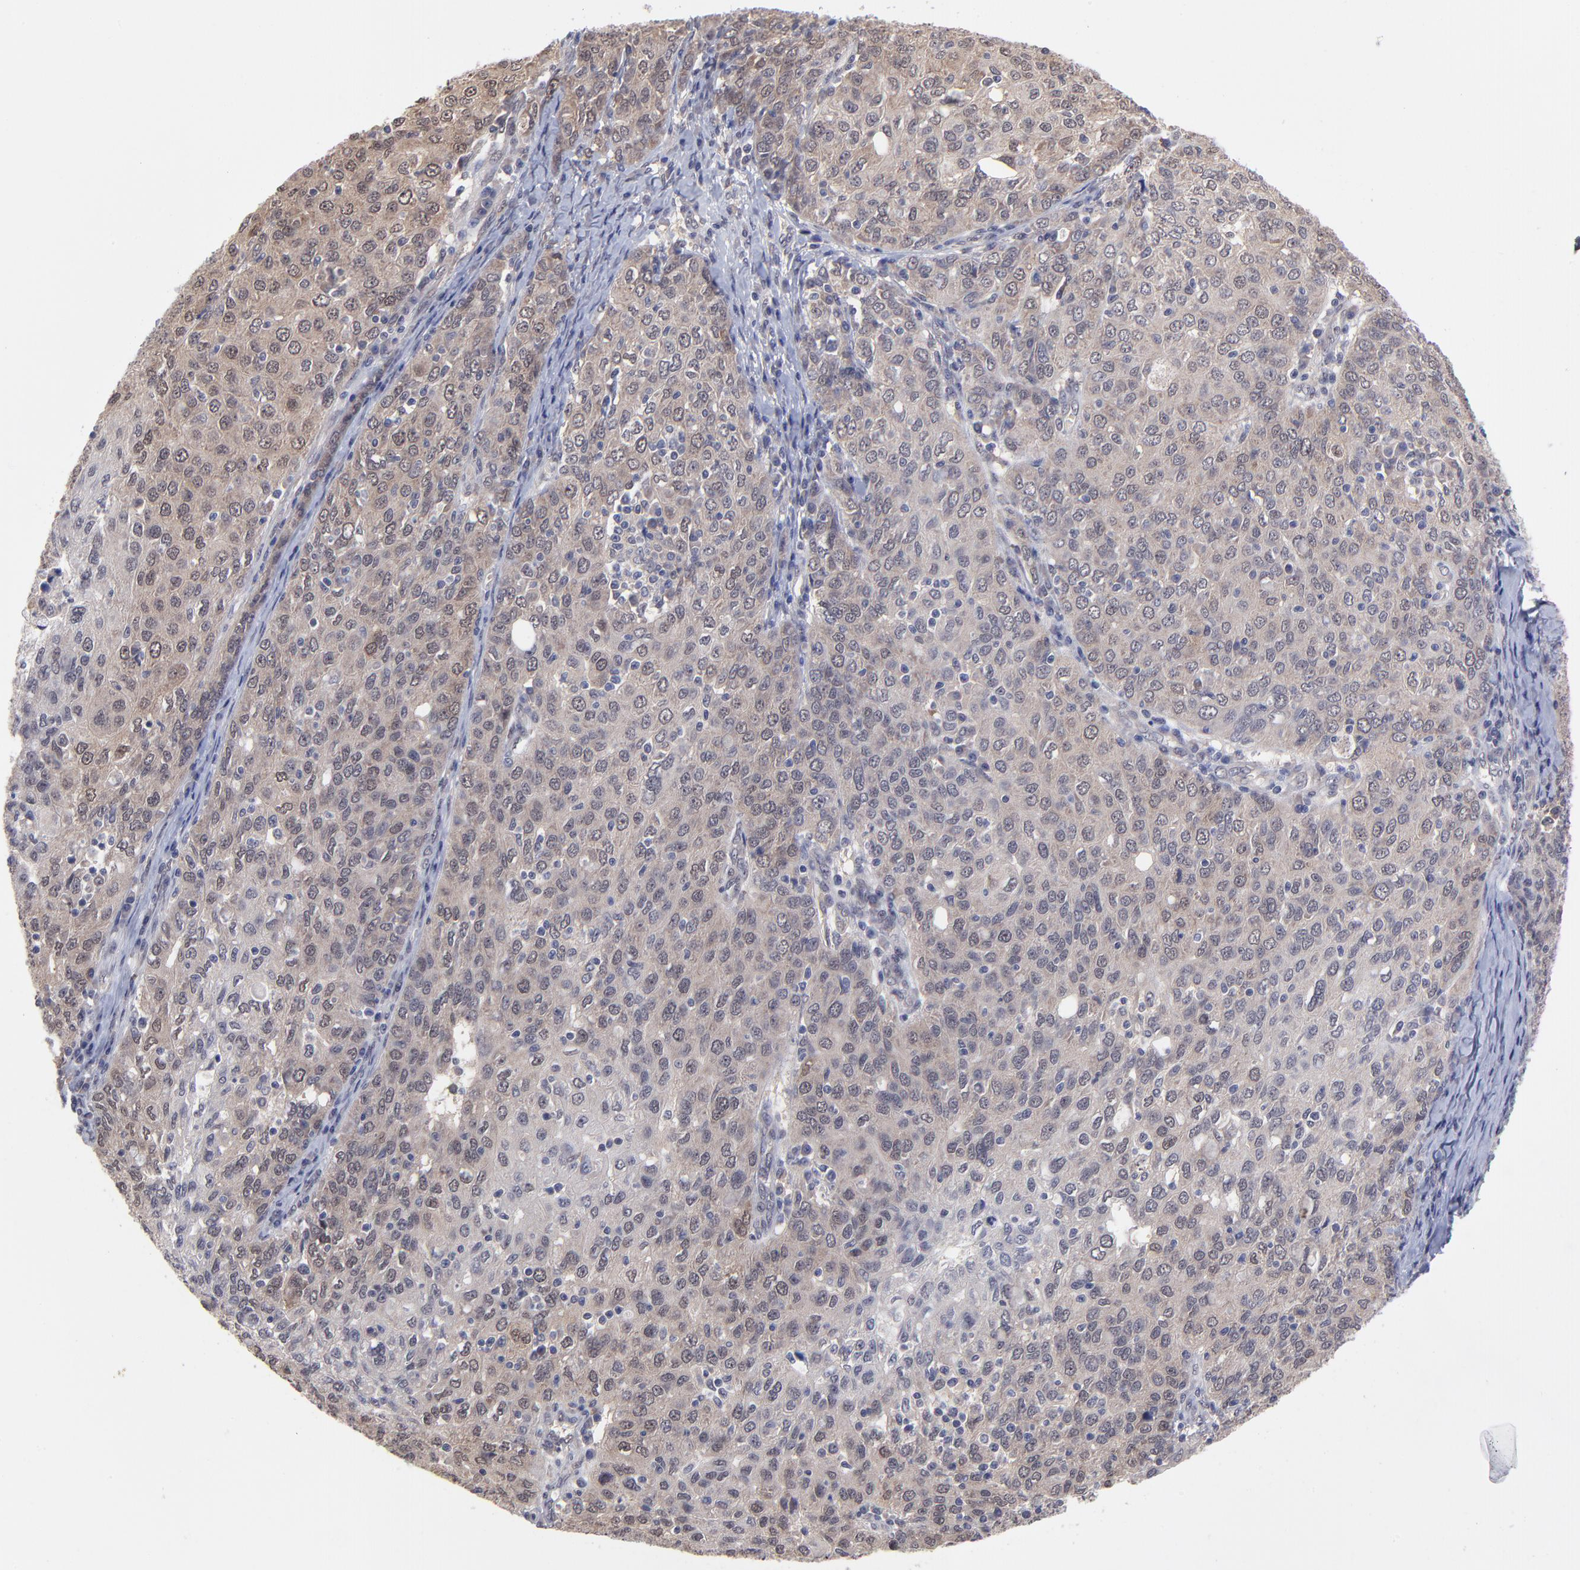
{"staining": {"intensity": "moderate", "quantity": ">75%", "location": "cytoplasmic/membranous"}, "tissue": "ovarian cancer", "cell_type": "Tumor cells", "image_type": "cancer", "snomed": [{"axis": "morphology", "description": "Carcinoma, endometroid"}, {"axis": "topography", "description": "Ovary"}], "caption": "This is an image of immunohistochemistry (IHC) staining of ovarian endometroid carcinoma, which shows moderate staining in the cytoplasmic/membranous of tumor cells.", "gene": "UBE2E3", "patient": {"sex": "female", "age": 50}}